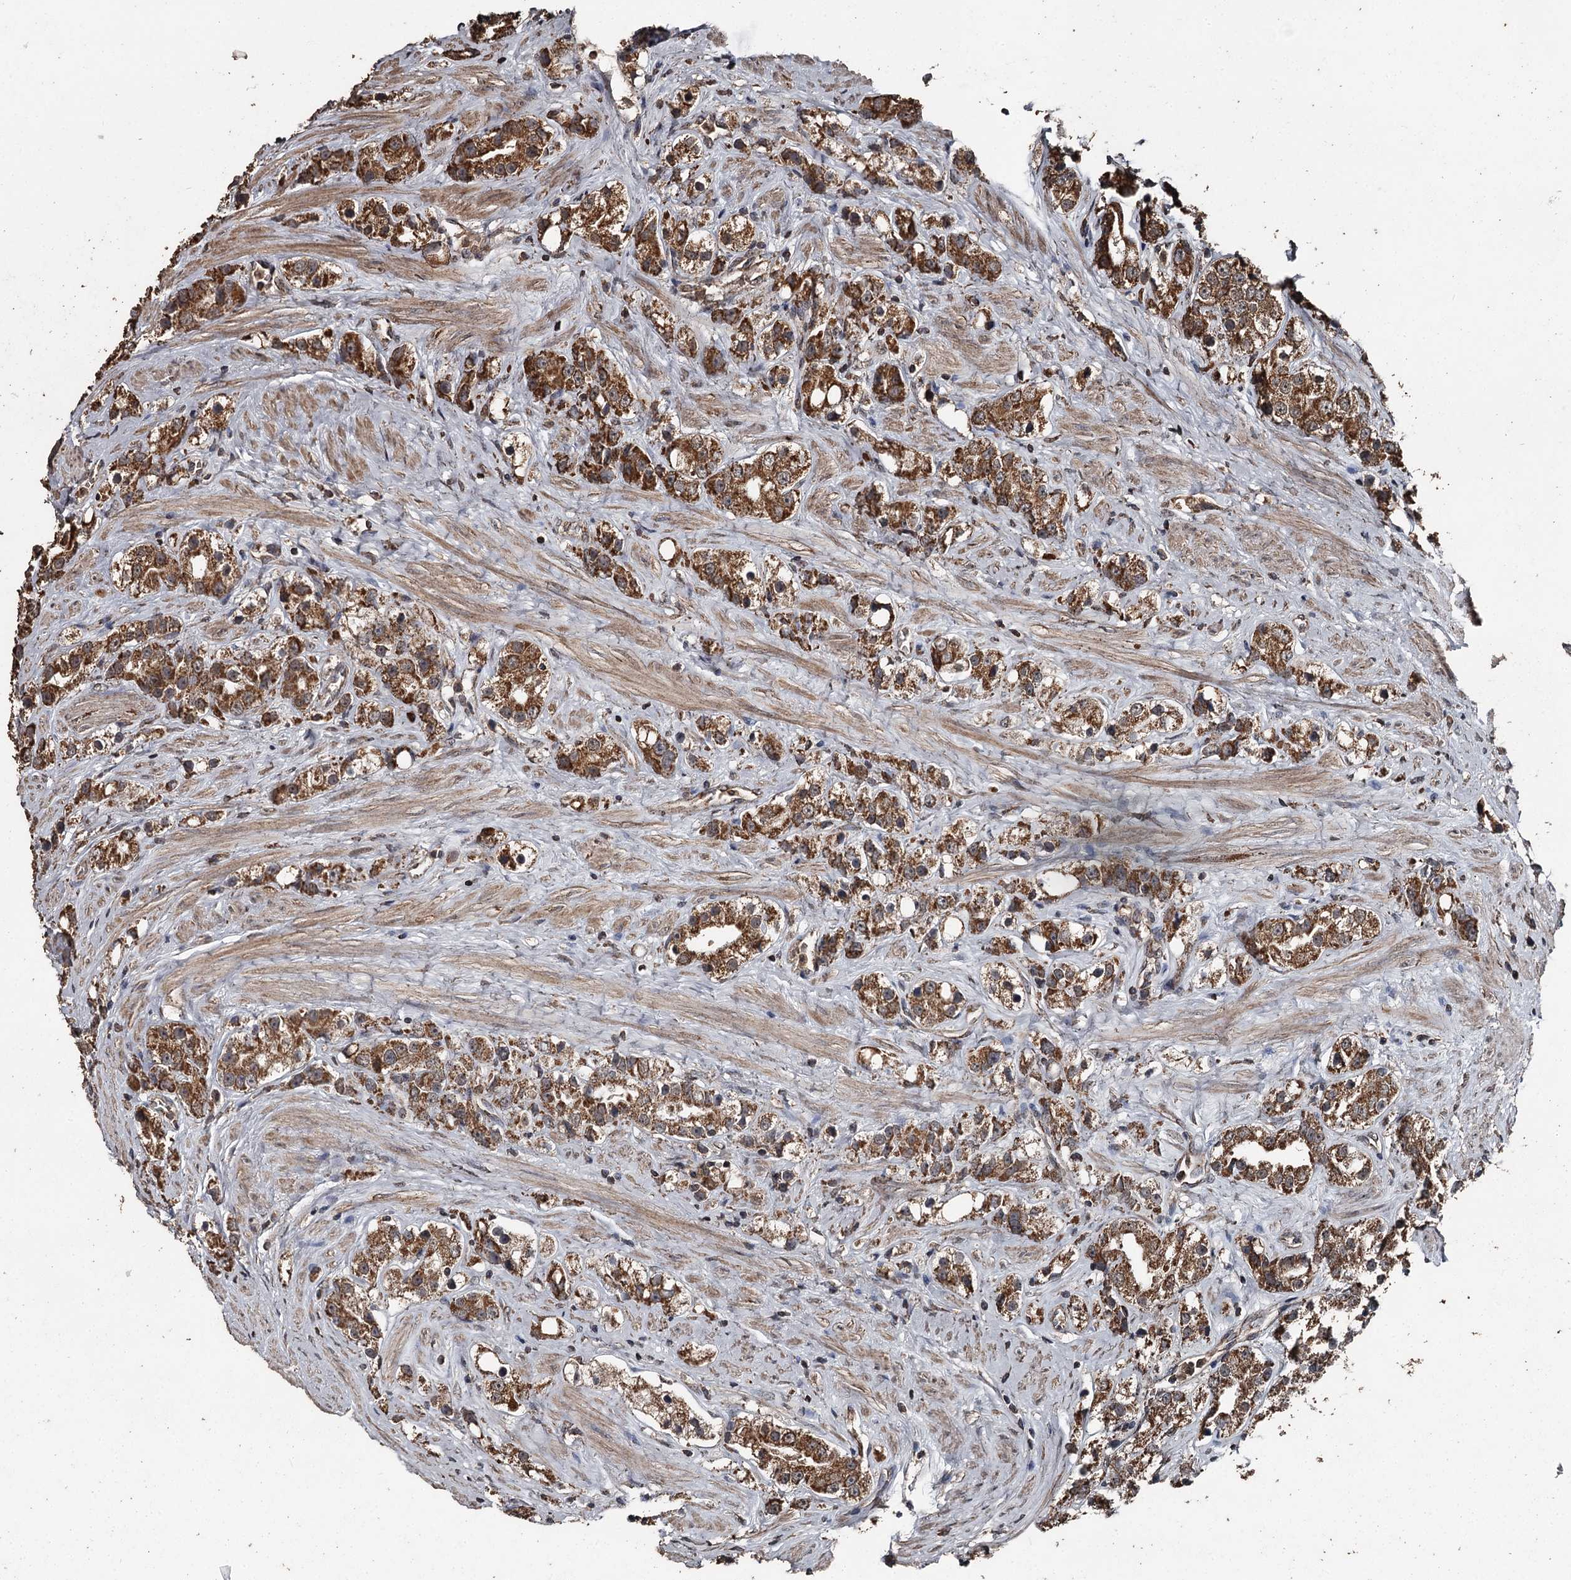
{"staining": {"intensity": "strong", "quantity": ">75%", "location": "cytoplasmic/membranous"}, "tissue": "prostate cancer", "cell_type": "Tumor cells", "image_type": "cancer", "snomed": [{"axis": "morphology", "description": "Adenocarcinoma, NOS"}, {"axis": "topography", "description": "Prostate"}], "caption": "Immunohistochemistry of human adenocarcinoma (prostate) displays high levels of strong cytoplasmic/membranous expression in approximately >75% of tumor cells.", "gene": "WIPI1", "patient": {"sex": "male", "age": 79}}